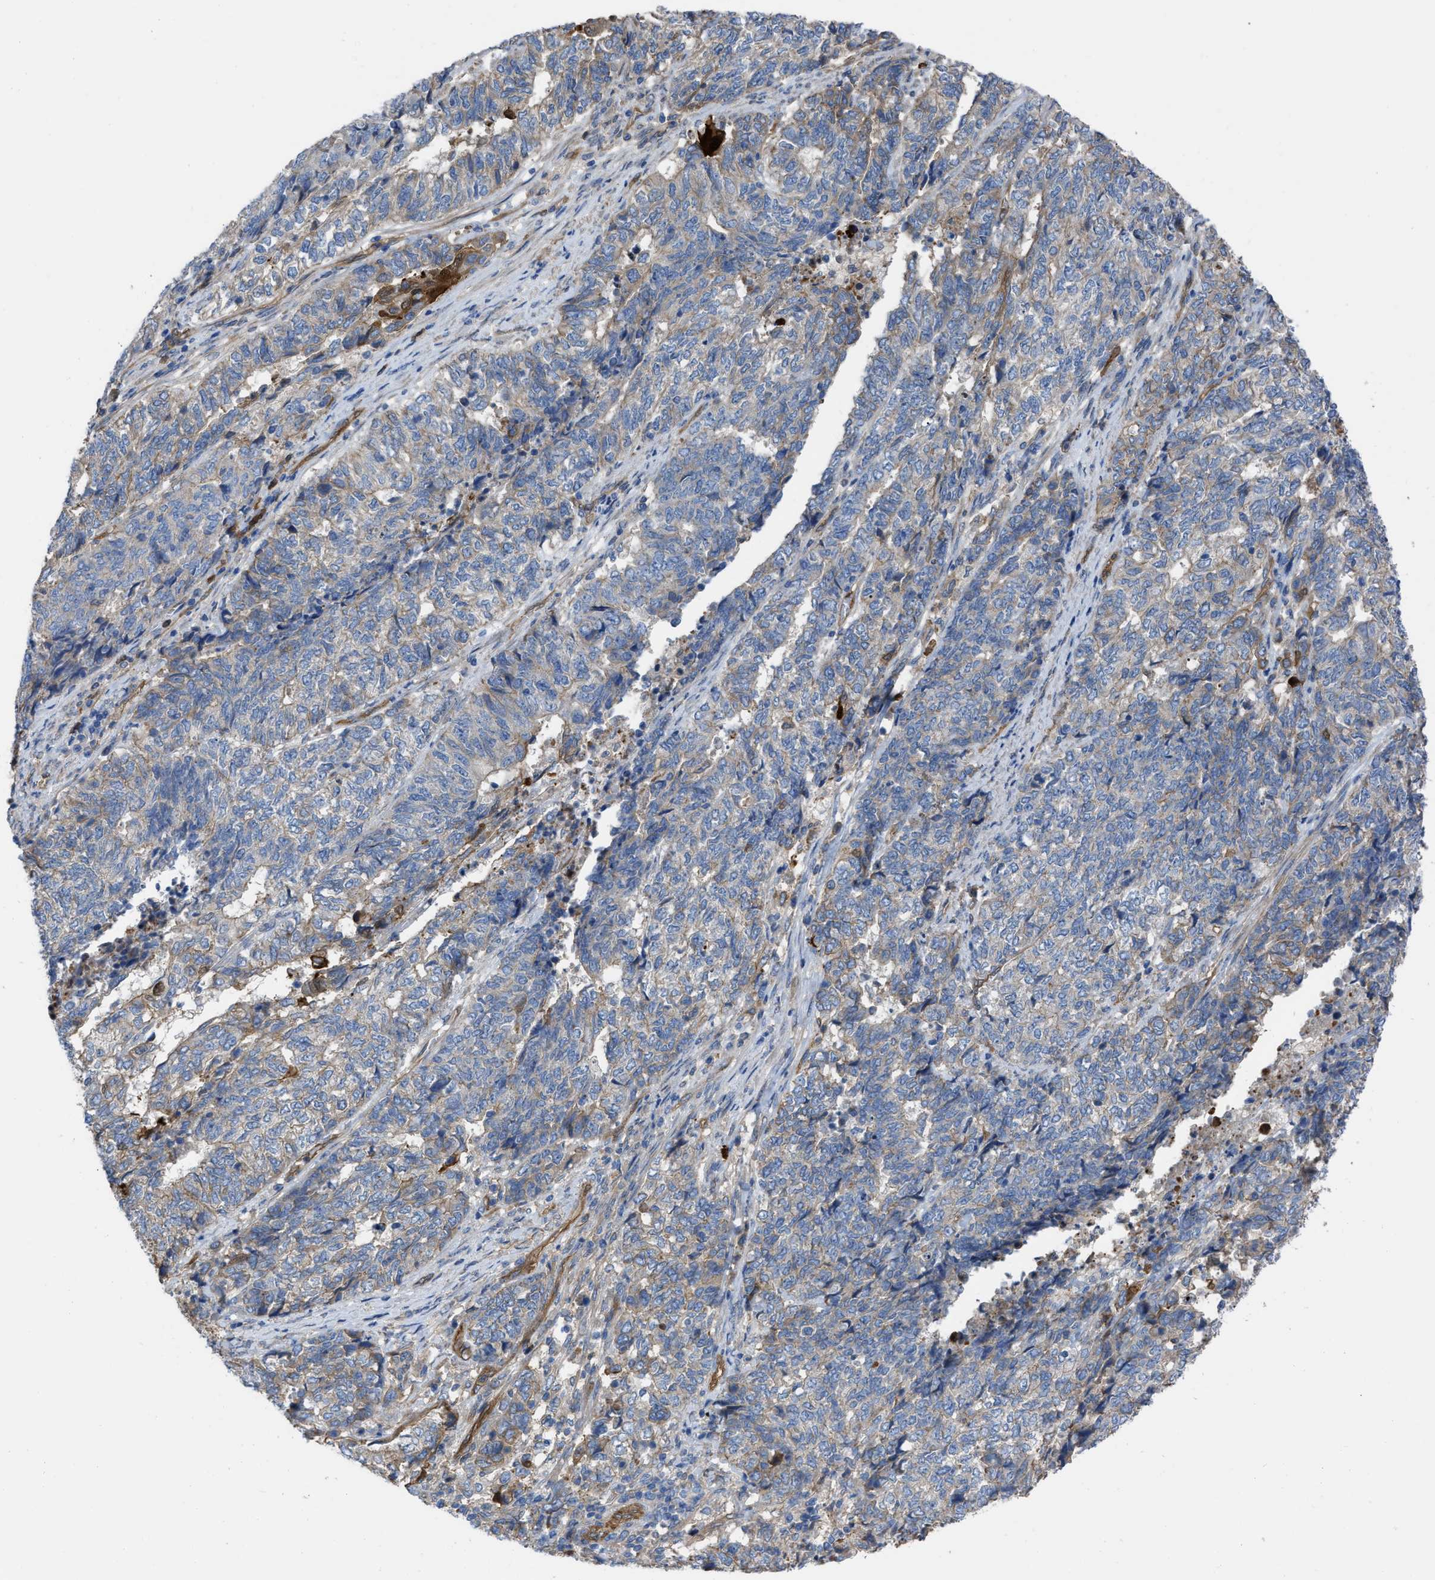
{"staining": {"intensity": "weak", "quantity": "25%-75%", "location": "cytoplasmic/membranous"}, "tissue": "endometrial cancer", "cell_type": "Tumor cells", "image_type": "cancer", "snomed": [{"axis": "morphology", "description": "Adenocarcinoma, NOS"}, {"axis": "topography", "description": "Endometrium"}], "caption": "Weak cytoplasmic/membranous protein positivity is identified in approximately 25%-75% of tumor cells in adenocarcinoma (endometrial). (Stains: DAB (3,3'-diaminobenzidine) in brown, nuclei in blue, Microscopy: brightfield microscopy at high magnification).", "gene": "TRIOBP", "patient": {"sex": "female", "age": 80}}